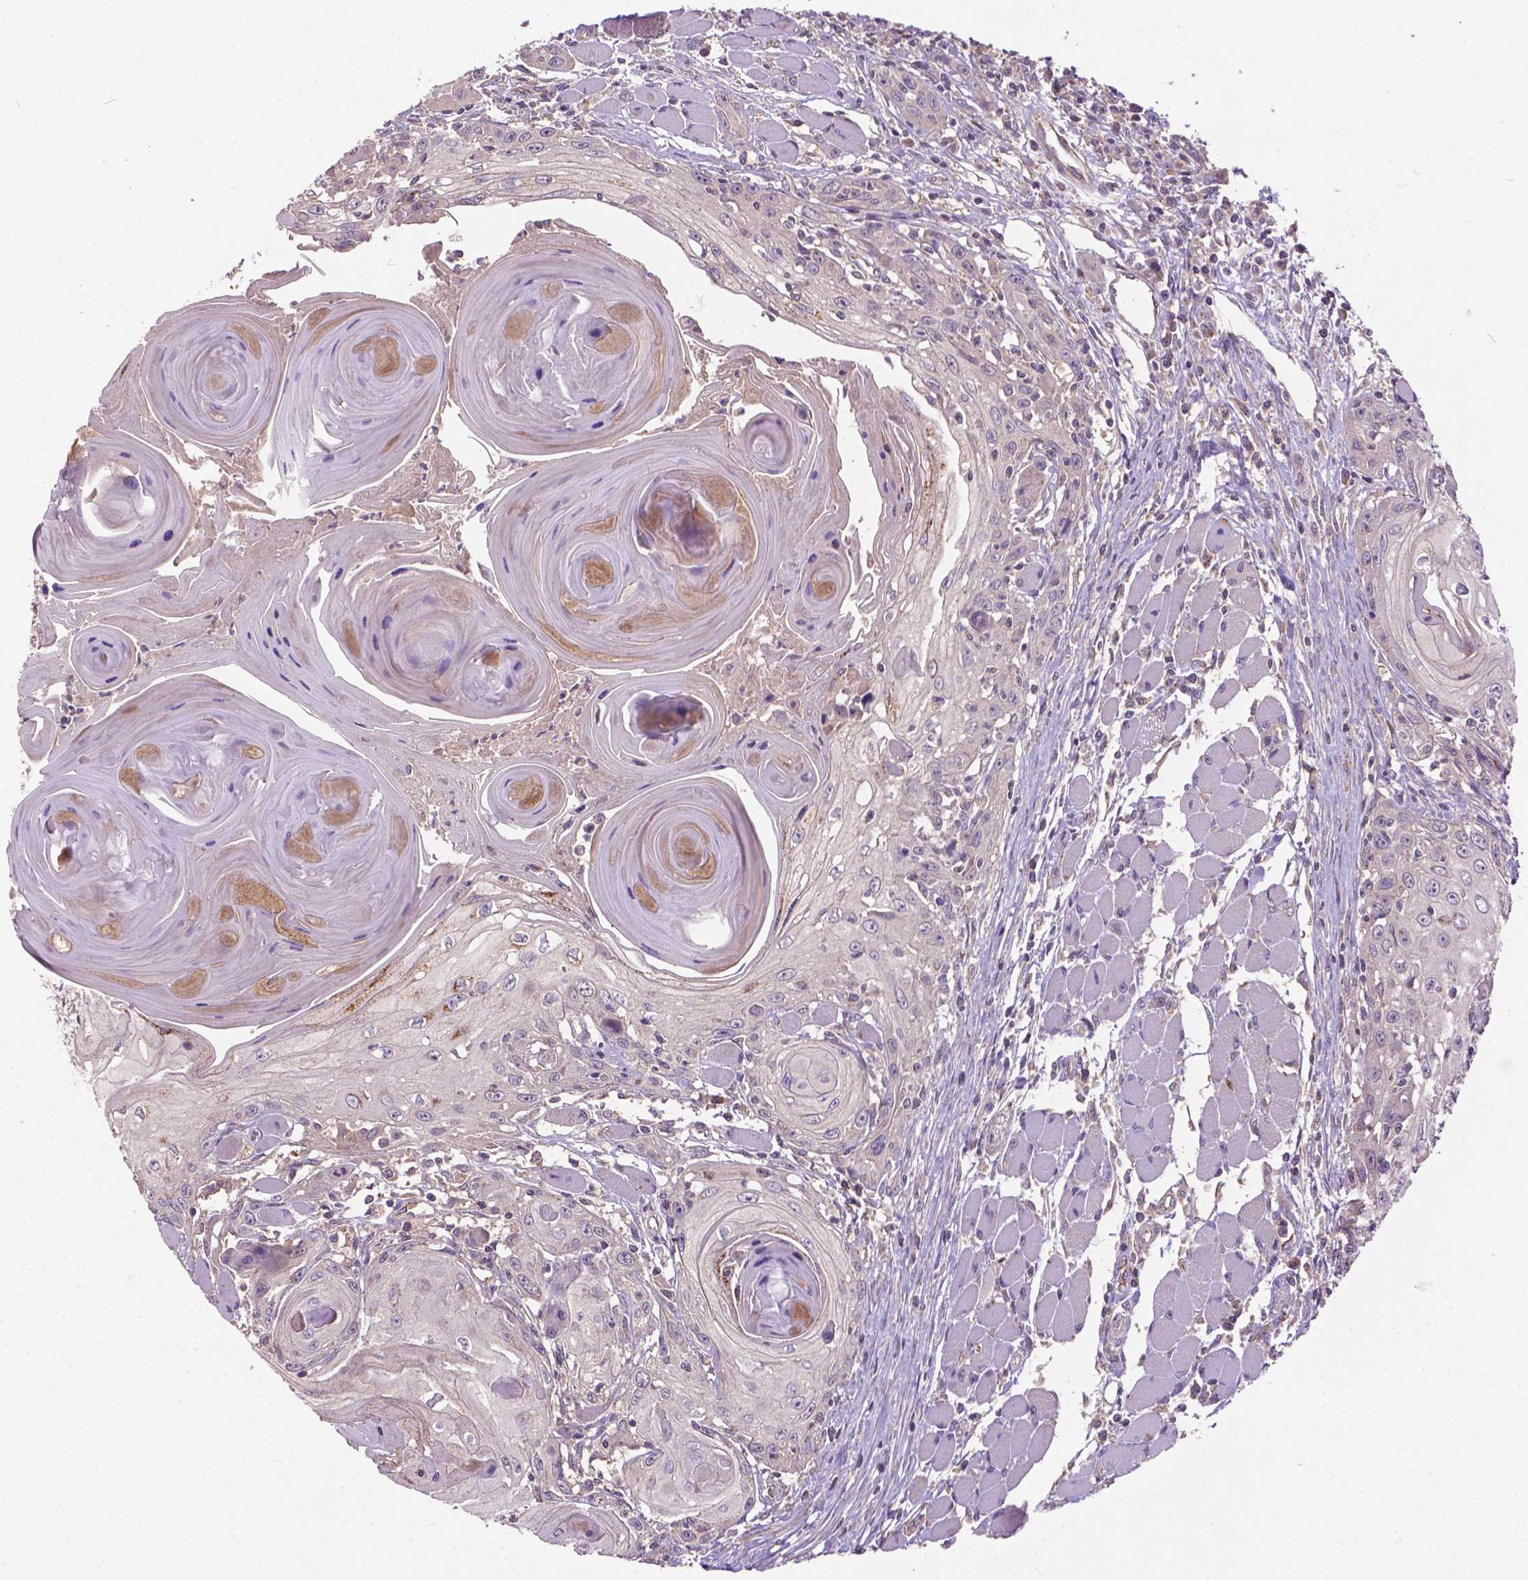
{"staining": {"intensity": "negative", "quantity": "none", "location": "none"}, "tissue": "head and neck cancer", "cell_type": "Tumor cells", "image_type": "cancer", "snomed": [{"axis": "morphology", "description": "Squamous cell carcinoma, NOS"}, {"axis": "topography", "description": "Head-Neck"}], "caption": "A high-resolution histopathology image shows immunohistochemistry staining of head and neck cancer (squamous cell carcinoma), which displays no significant staining in tumor cells.", "gene": "ZNF337", "patient": {"sex": "female", "age": 80}}